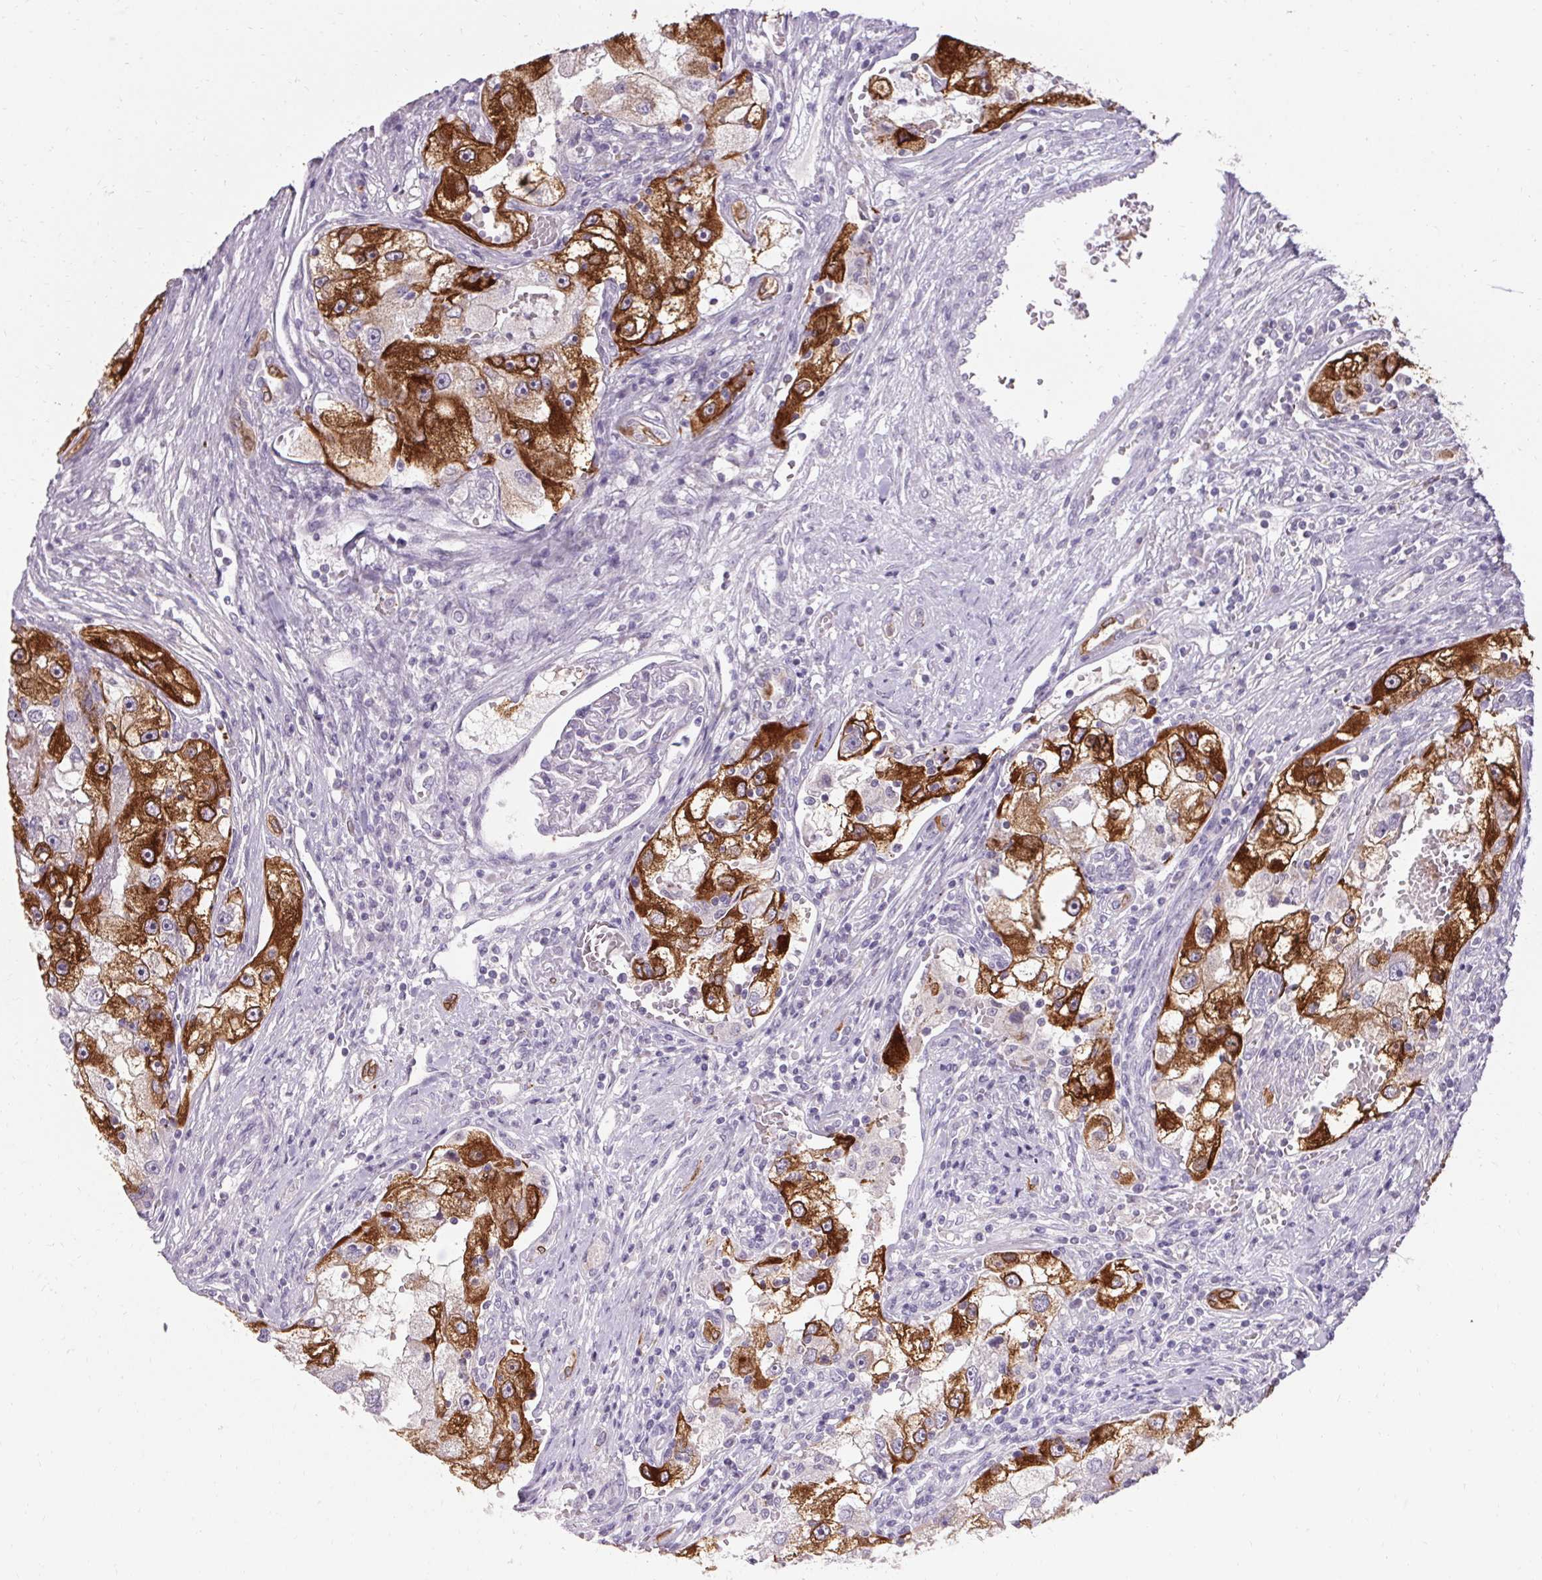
{"staining": {"intensity": "strong", "quantity": "25%-75%", "location": "cytoplasmic/membranous"}, "tissue": "renal cancer", "cell_type": "Tumor cells", "image_type": "cancer", "snomed": [{"axis": "morphology", "description": "Adenocarcinoma, NOS"}, {"axis": "topography", "description": "Kidney"}], "caption": "IHC (DAB) staining of adenocarcinoma (renal) shows strong cytoplasmic/membranous protein positivity in approximately 25%-75% of tumor cells. The staining was performed using DAB (3,3'-diaminobenzidine) to visualize the protein expression in brown, while the nuclei were stained in blue with hematoxylin (Magnification: 20x).", "gene": "HSD17B3", "patient": {"sex": "male", "age": 63}}